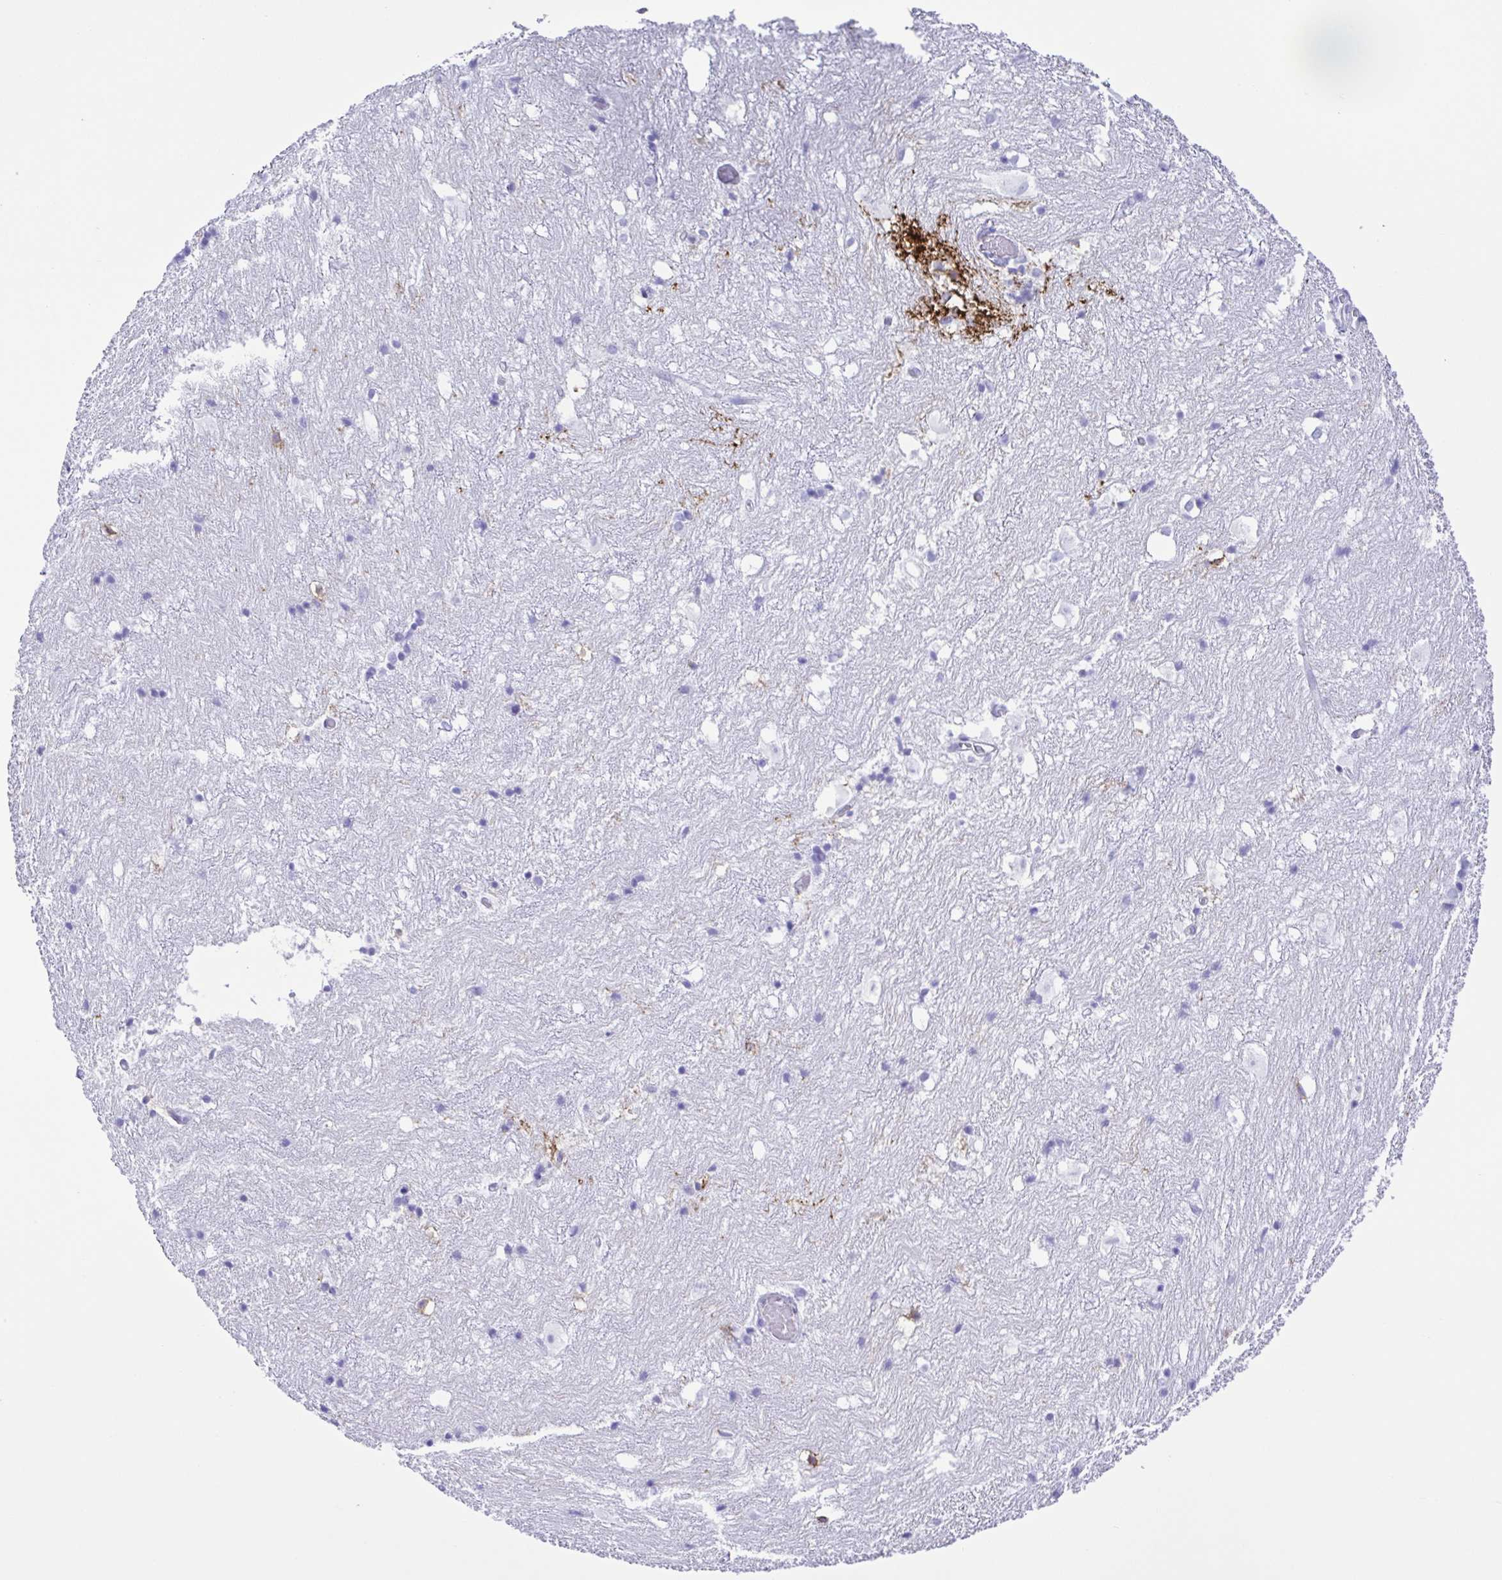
{"staining": {"intensity": "strong", "quantity": "<25%", "location": "cytoplasmic/membranous"}, "tissue": "hippocampus", "cell_type": "Glial cells", "image_type": "normal", "snomed": [{"axis": "morphology", "description": "Normal tissue, NOS"}, {"axis": "topography", "description": "Hippocampus"}], "caption": "The image exhibits staining of unremarkable hippocampus, revealing strong cytoplasmic/membranous protein positivity (brown color) within glial cells.", "gene": "GPR17", "patient": {"sex": "female", "age": 52}}